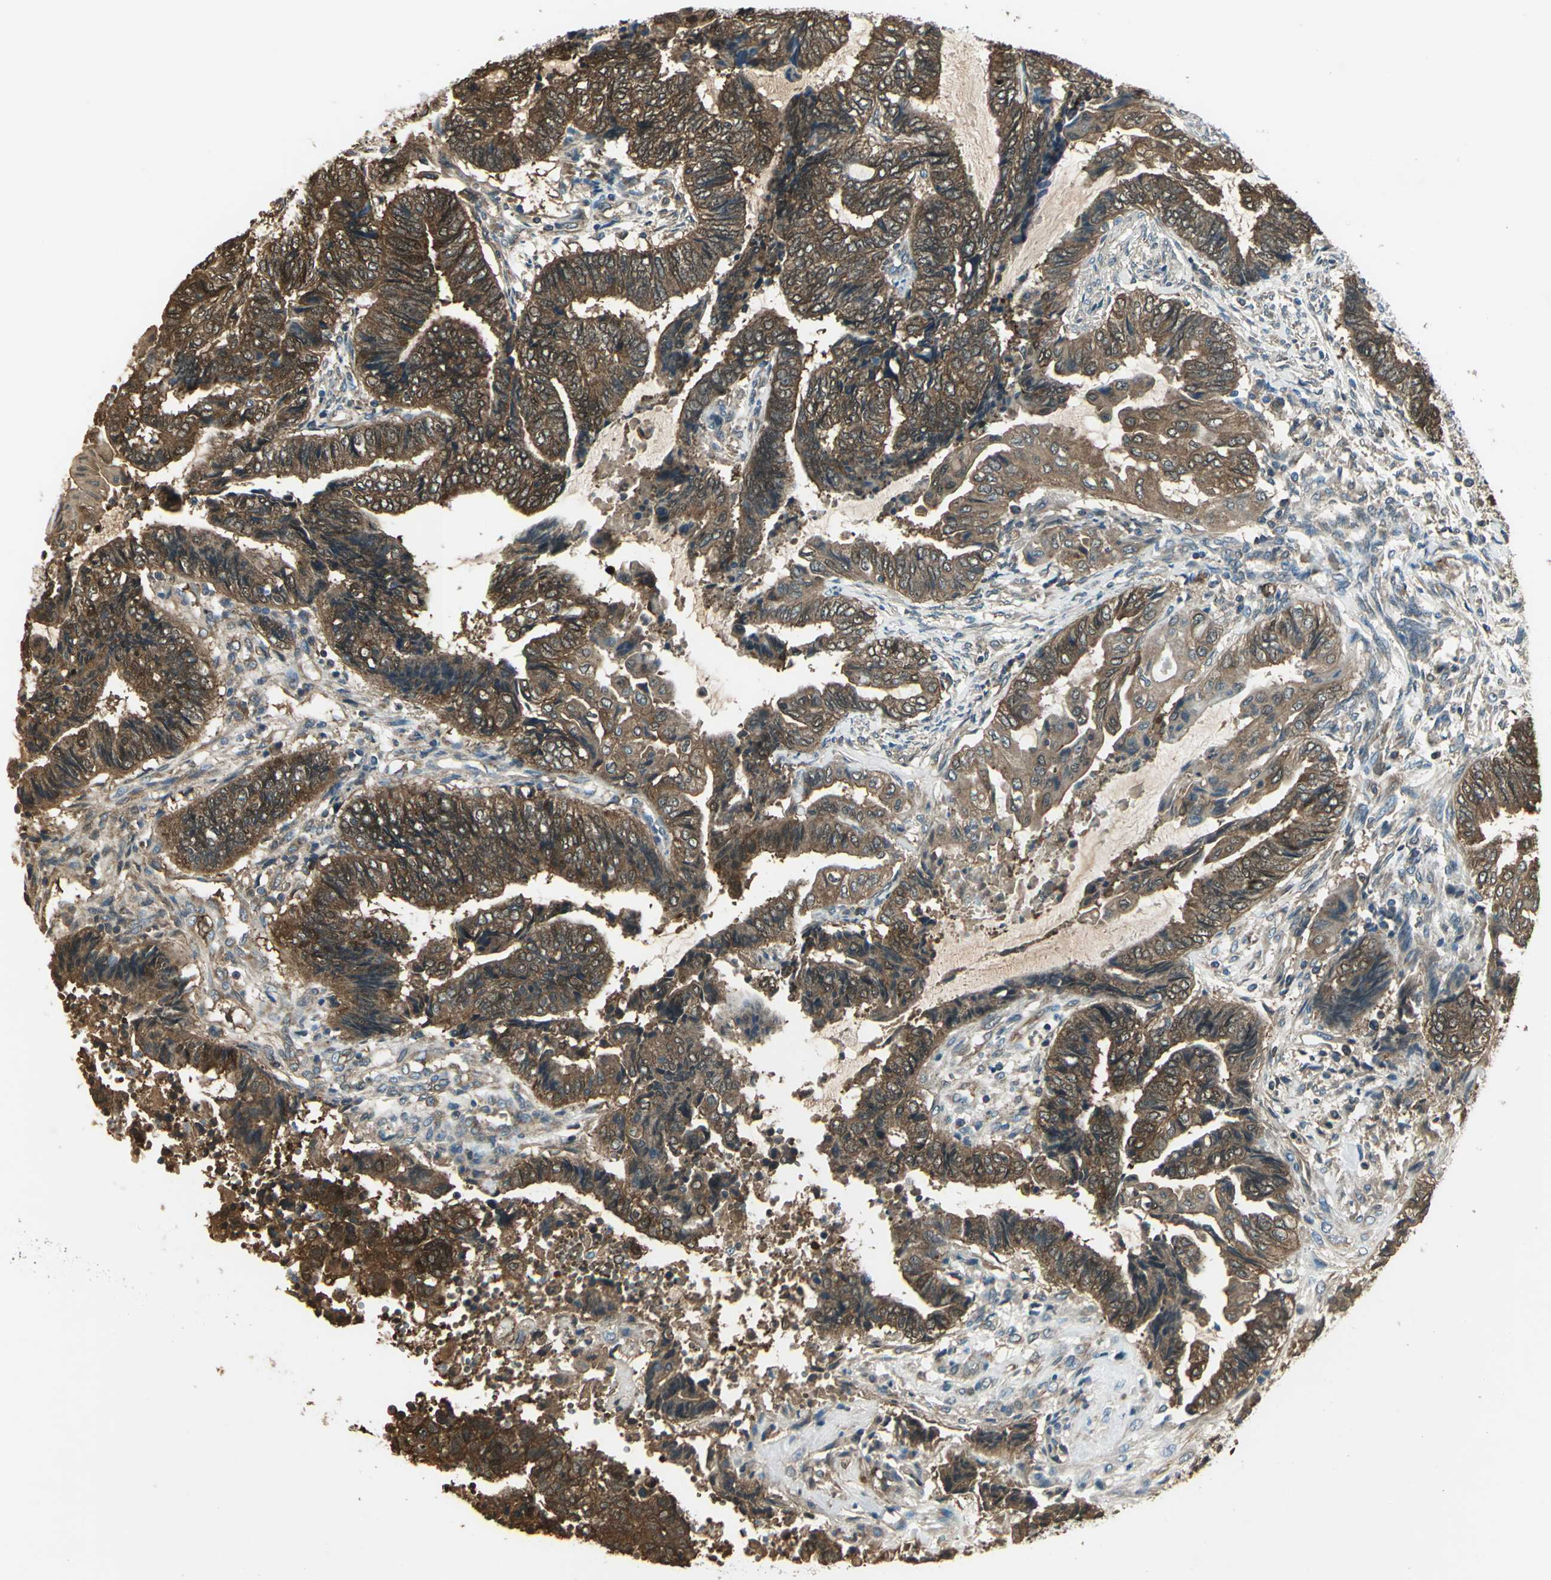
{"staining": {"intensity": "strong", "quantity": ">75%", "location": "cytoplasmic/membranous,nuclear"}, "tissue": "endometrial cancer", "cell_type": "Tumor cells", "image_type": "cancer", "snomed": [{"axis": "morphology", "description": "Adenocarcinoma, NOS"}, {"axis": "topography", "description": "Uterus"}, {"axis": "topography", "description": "Endometrium"}], "caption": "Endometrial cancer (adenocarcinoma) tissue shows strong cytoplasmic/membranous and nuclear staining in approximately >75% of tumor cells, visualized by immunohistochemistry.", "gene": "DDAH1", "patient": {"sex": "female", "age": 70}}